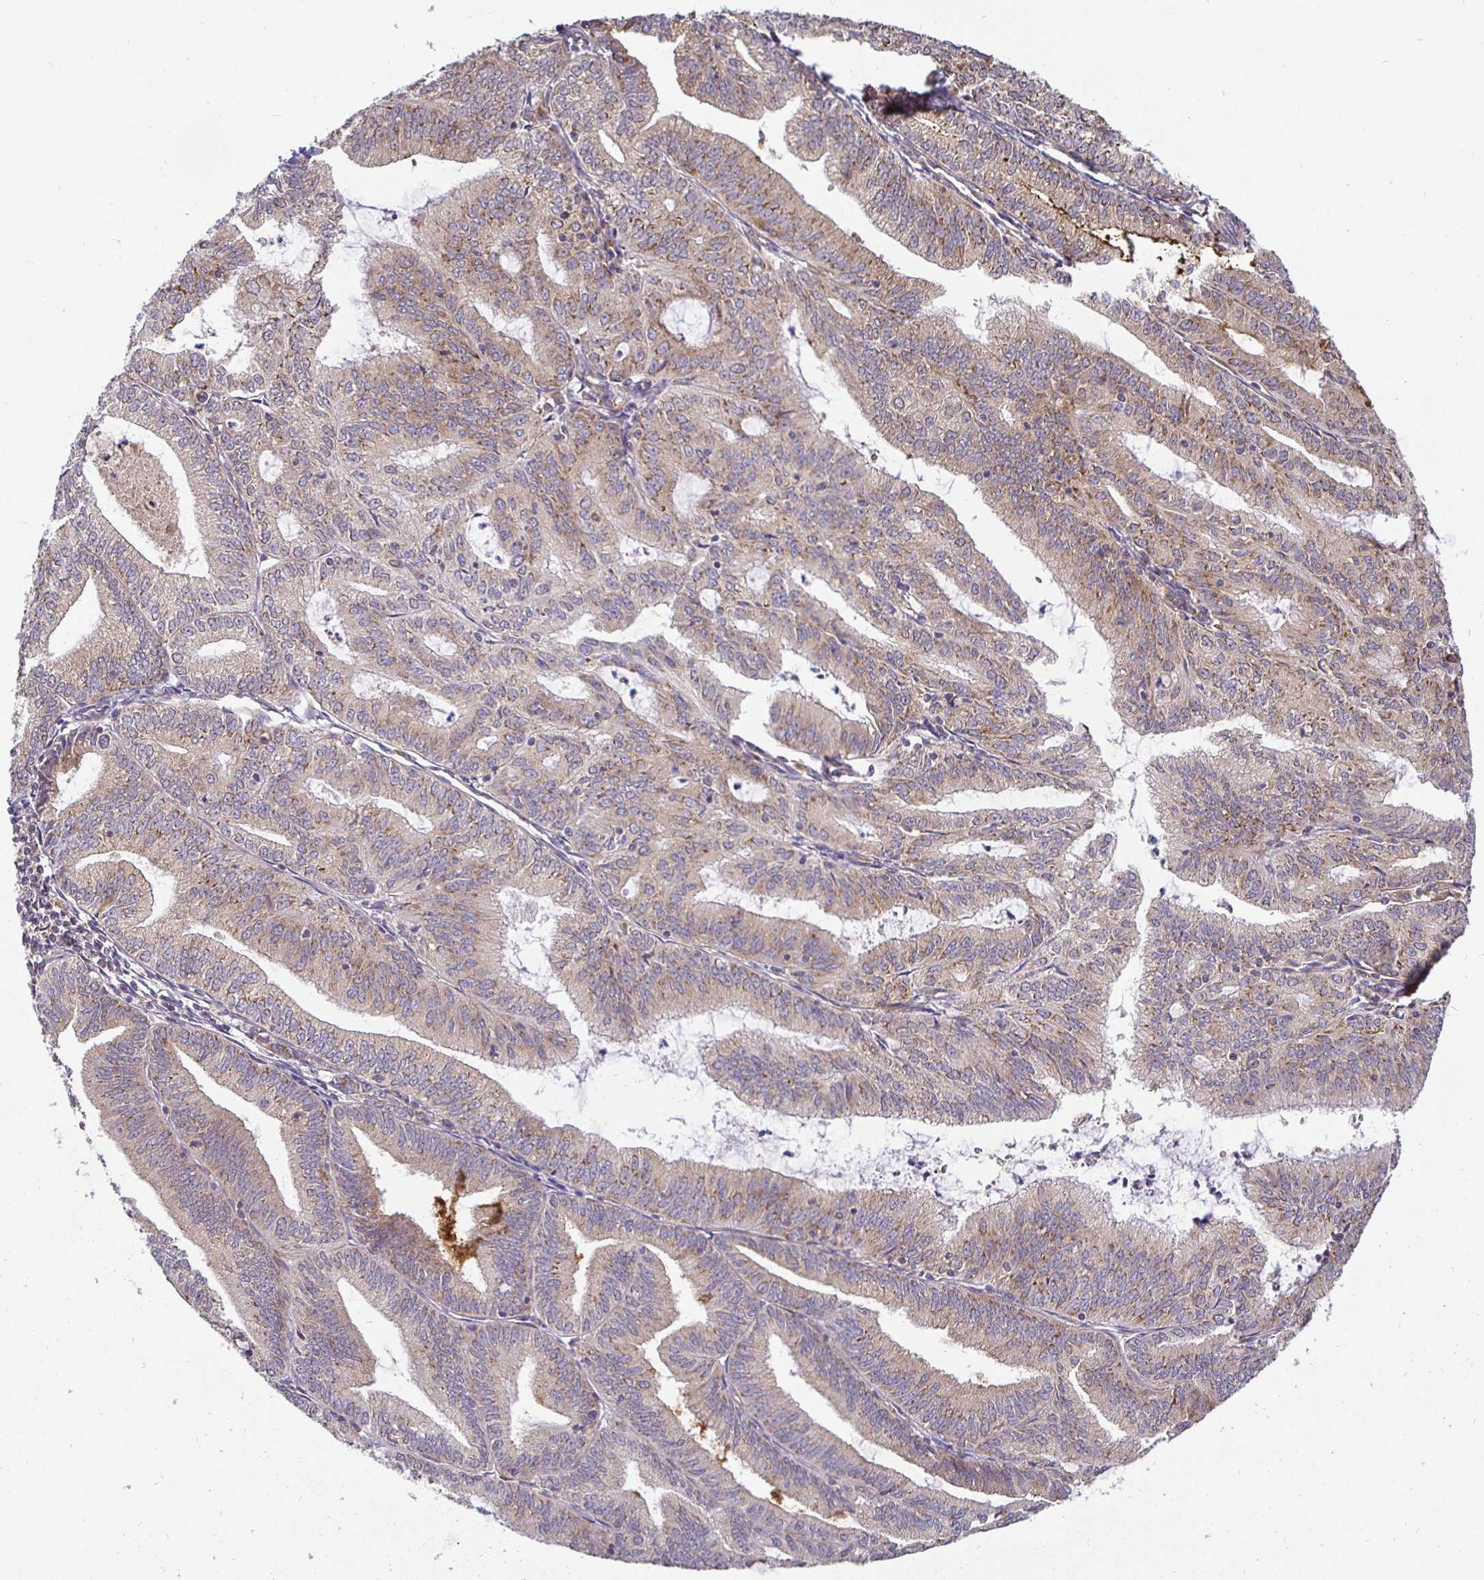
{"staining": {"intensity": "moderate", "quantity": "25%-75%", "location": "cytoplasmic/membranous"}, "tissue": "endometrial cancer", "cell_type": "Tumor cells", "image_type": "cancer", "snomed": [{"axis": "morphology", "description": "Adenocarcinoma, NOS"}, {"axis": "topography", "description": "Endometrium"}], "caption": "This image shows immunohistochemistry staining of endometrial adenocarcinoma, with medium moderate cytoplasmic/membranous positivity in approximately 25%-75% of tumor cells.", "gene": "IRAK1", "patient": {"sex": "female", "age": 70}}